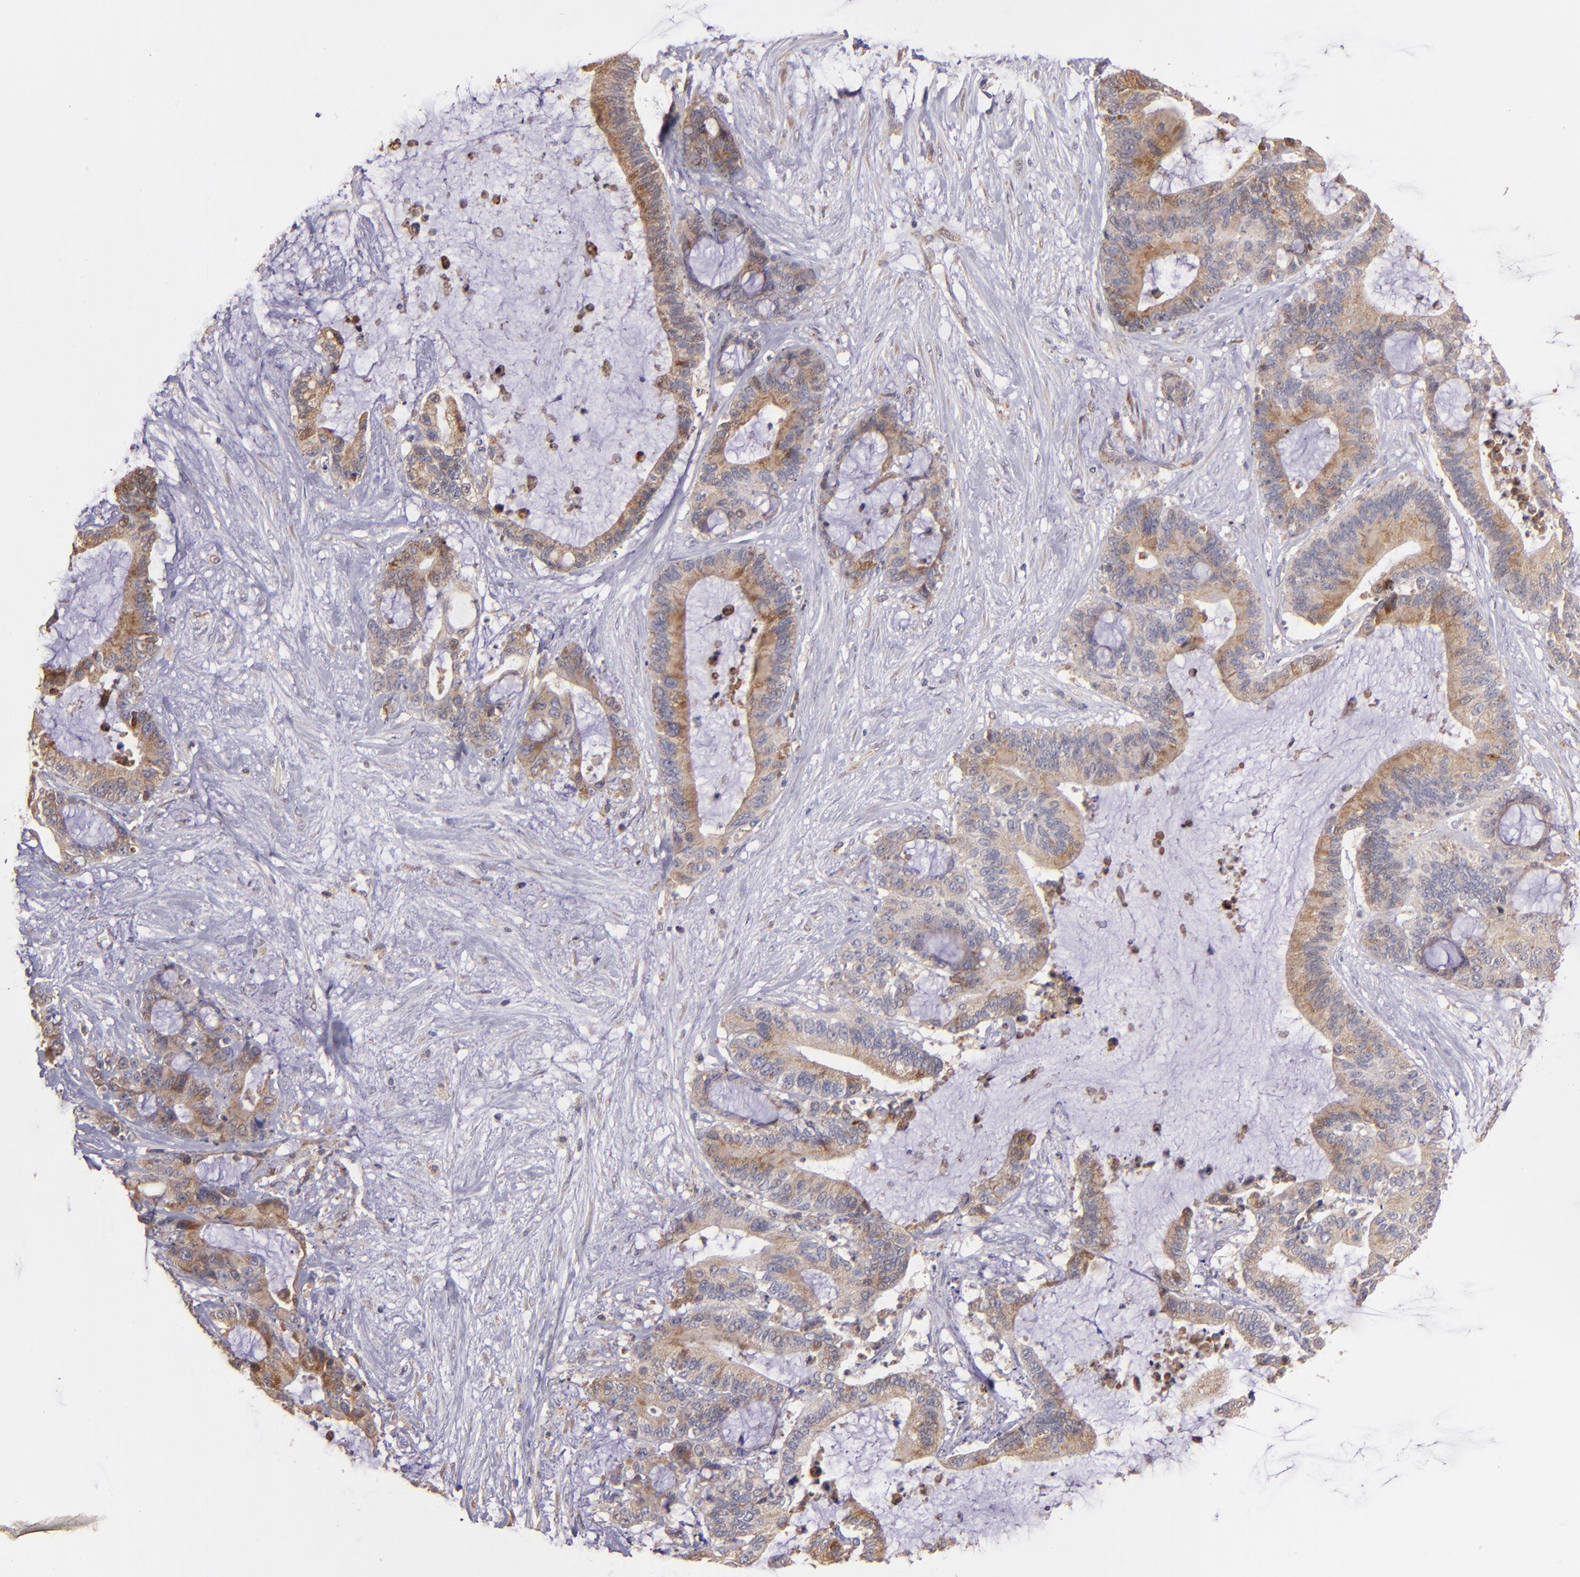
{"staining": {"intensity": "moderate", "quantity": ">75%", "location": "cytoplasmic/membranous"}, "tissue": "liver cancer", "cell_type": "Tumor cells", "image_type": "cancer", "snomed": [{"axis": "morphology", "description": "Cholangiocarcinoma"}, {"axis": "topography", "description": "Liver"}], "caption": "Immunohistochemistry (IHC) image of neoplastic tissue: liver cholangiocarcinoma stained using immunohistochemistry displays medium levels of moderate protein expression localized specifically in the cytoplasmic/membranous of tumor cells, appearing as a cytoplasmic/membranous brown color.", "gene": "IFIH1", "patient": {"sex": "female", "age": 73}}